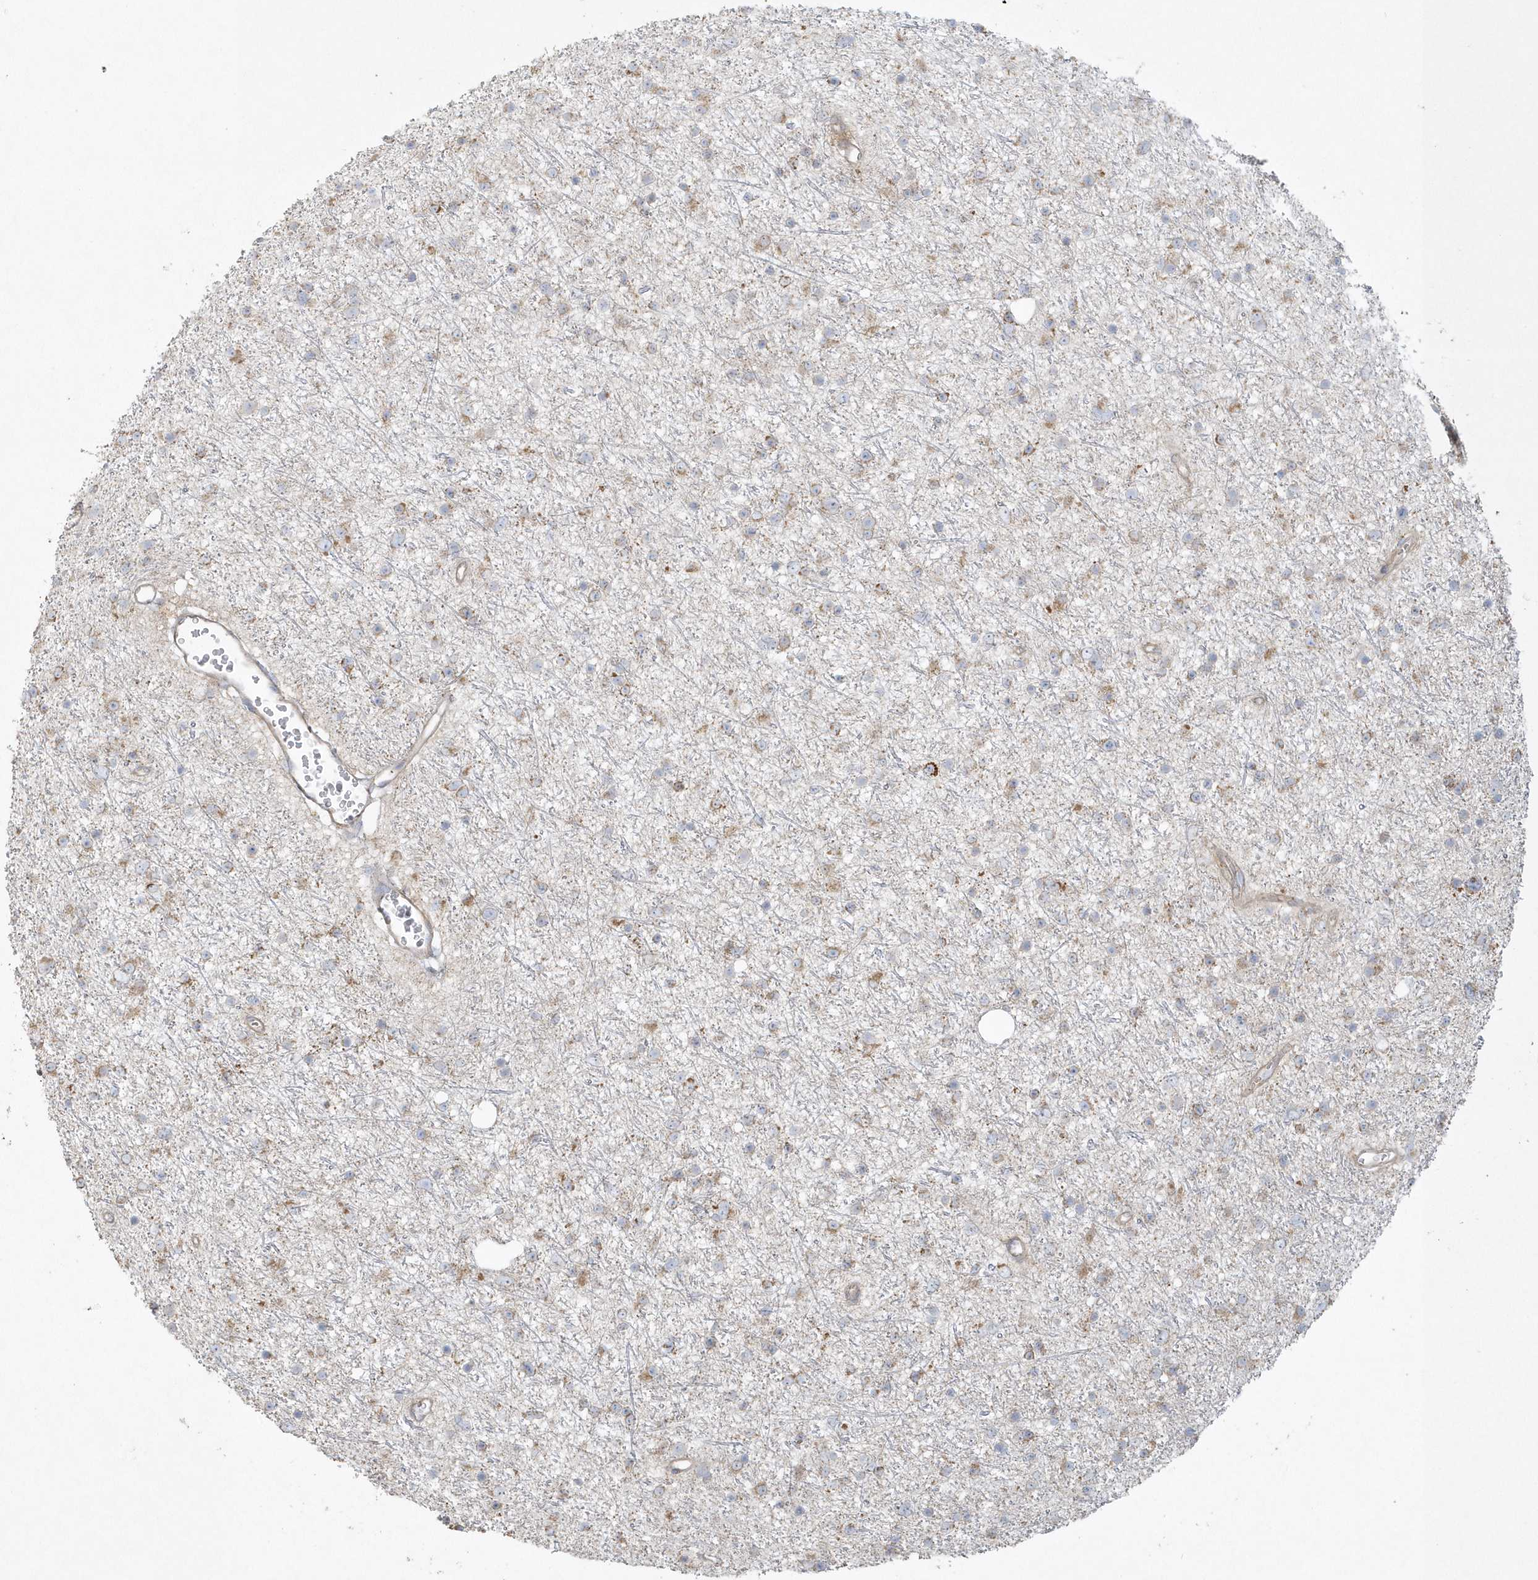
{"staining": {"intensity": "weak", "quantity": "<25%", "location": "cytoplasmic/membranous"}, "tissue": "glioma", "cell_type": "Tumor cells", "image_type": "cancer", "snomed": [{"axis": "morphology", "description": "Glioma, malignant, Low grade"}, {"axis": "topography", "description": "Cerebral cortex"}], "caption": "This is an IHC photomicrograph of human glioma. There is no positivity in tumor cells.", "gene": "BLTP3A", "patient": {"sex": "female", "age": 39}}